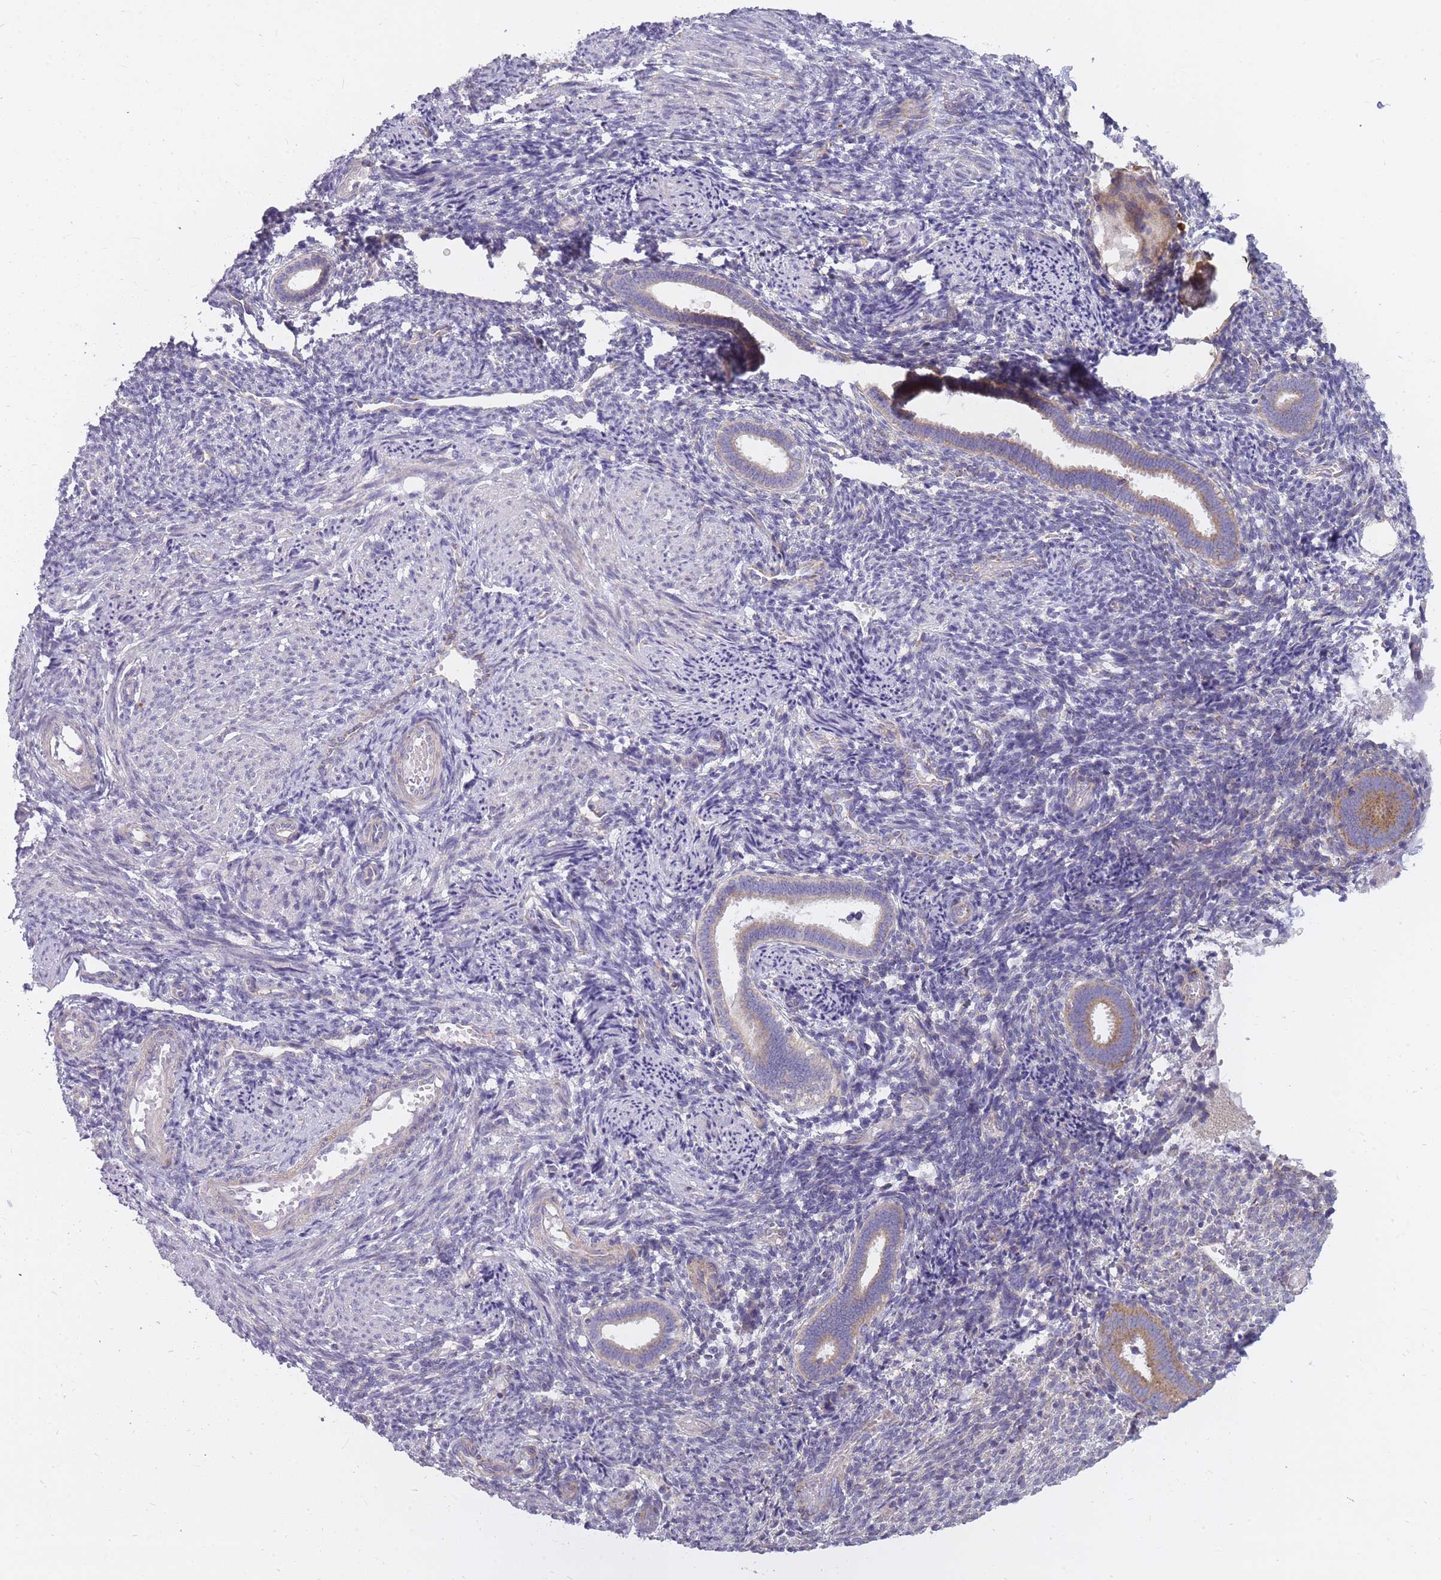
{"staining": {"intensity": "moderate", "quantity": "<25%", "location": "cytoplasmic/membranous"}, "tissue": "endometrium", "cell_type": "Cells in endometrial stroma", "image_type": "normal", "snomed": [{"axis": "morphology", "description": "Normal tissue, NOS"}, {"axis": "topography", "description": "Endometrium"}], "caption": "IHC staining of unremarkable endometrium, which exhibits low levels of moderate cytoplasmic/membranous expression in about <25% of cells in endometrial stroma indicating moderate cytoplasmic/membranous protein positivity. The staining was performed using DAB (3,3'-diaminobenzidine) (brown) for protein detection and nuclei were counterstained in hematoxylin (blue).", "gene": "ALKBH4", "patient": {"sex": "female", "age": 32}}